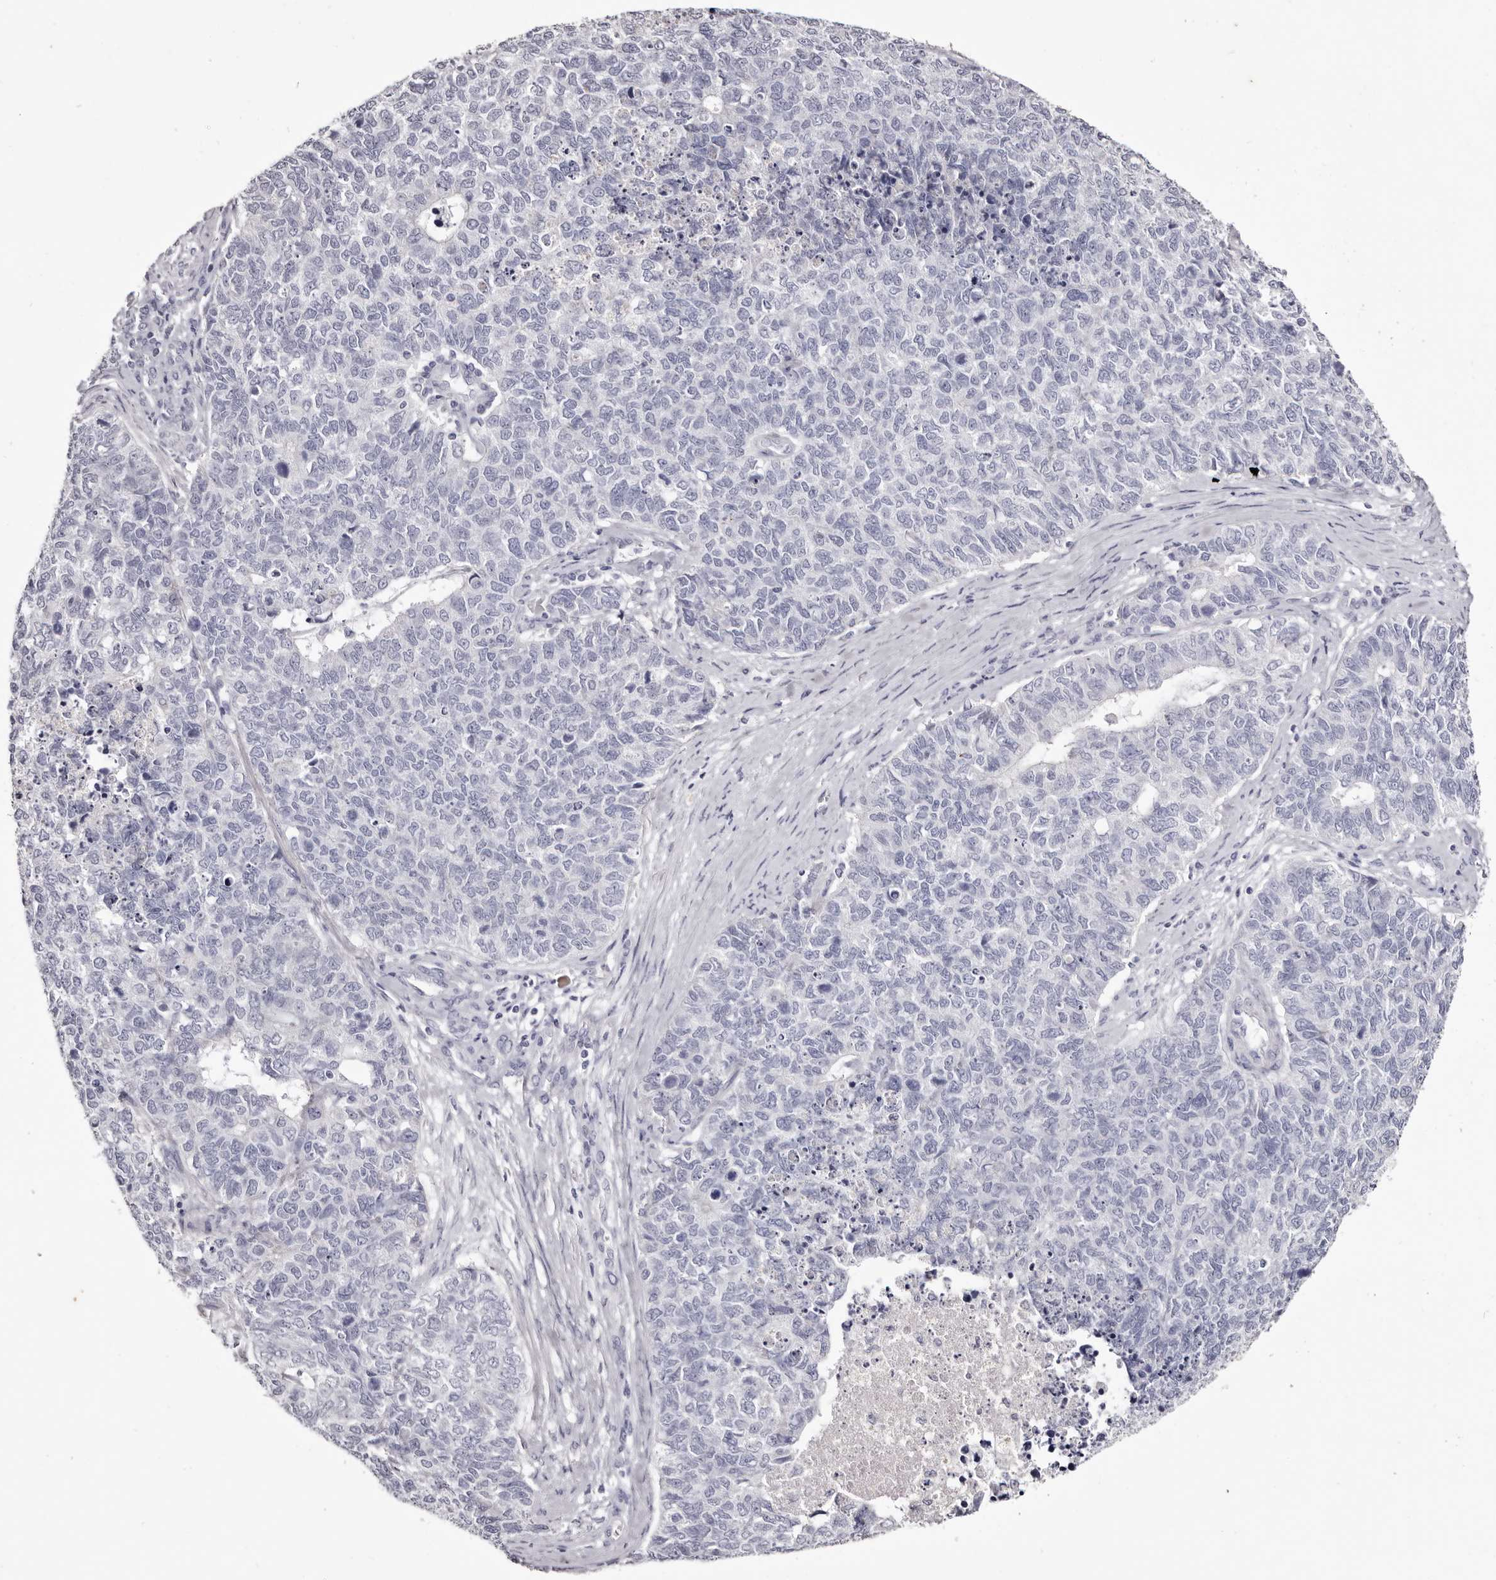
{"staining": {"intensity": "negative", "quantity": "none", "location": "none"}, "tissue": "cervical cancer", "cell_type": "Tumor cells", "image_type": "cancer", "snomed": [{"axis": "morphology", "description": "Squamous cell carcinoma, NOS"}, {"axis": "topography", "description": "Cervix"}], "caption": "A photomicrograph of human squamous cell carcinoma (cervical) is negative for staining in tumor cells.", "gene": "CA6", "patient": {"sex": "female", "age": 63}}